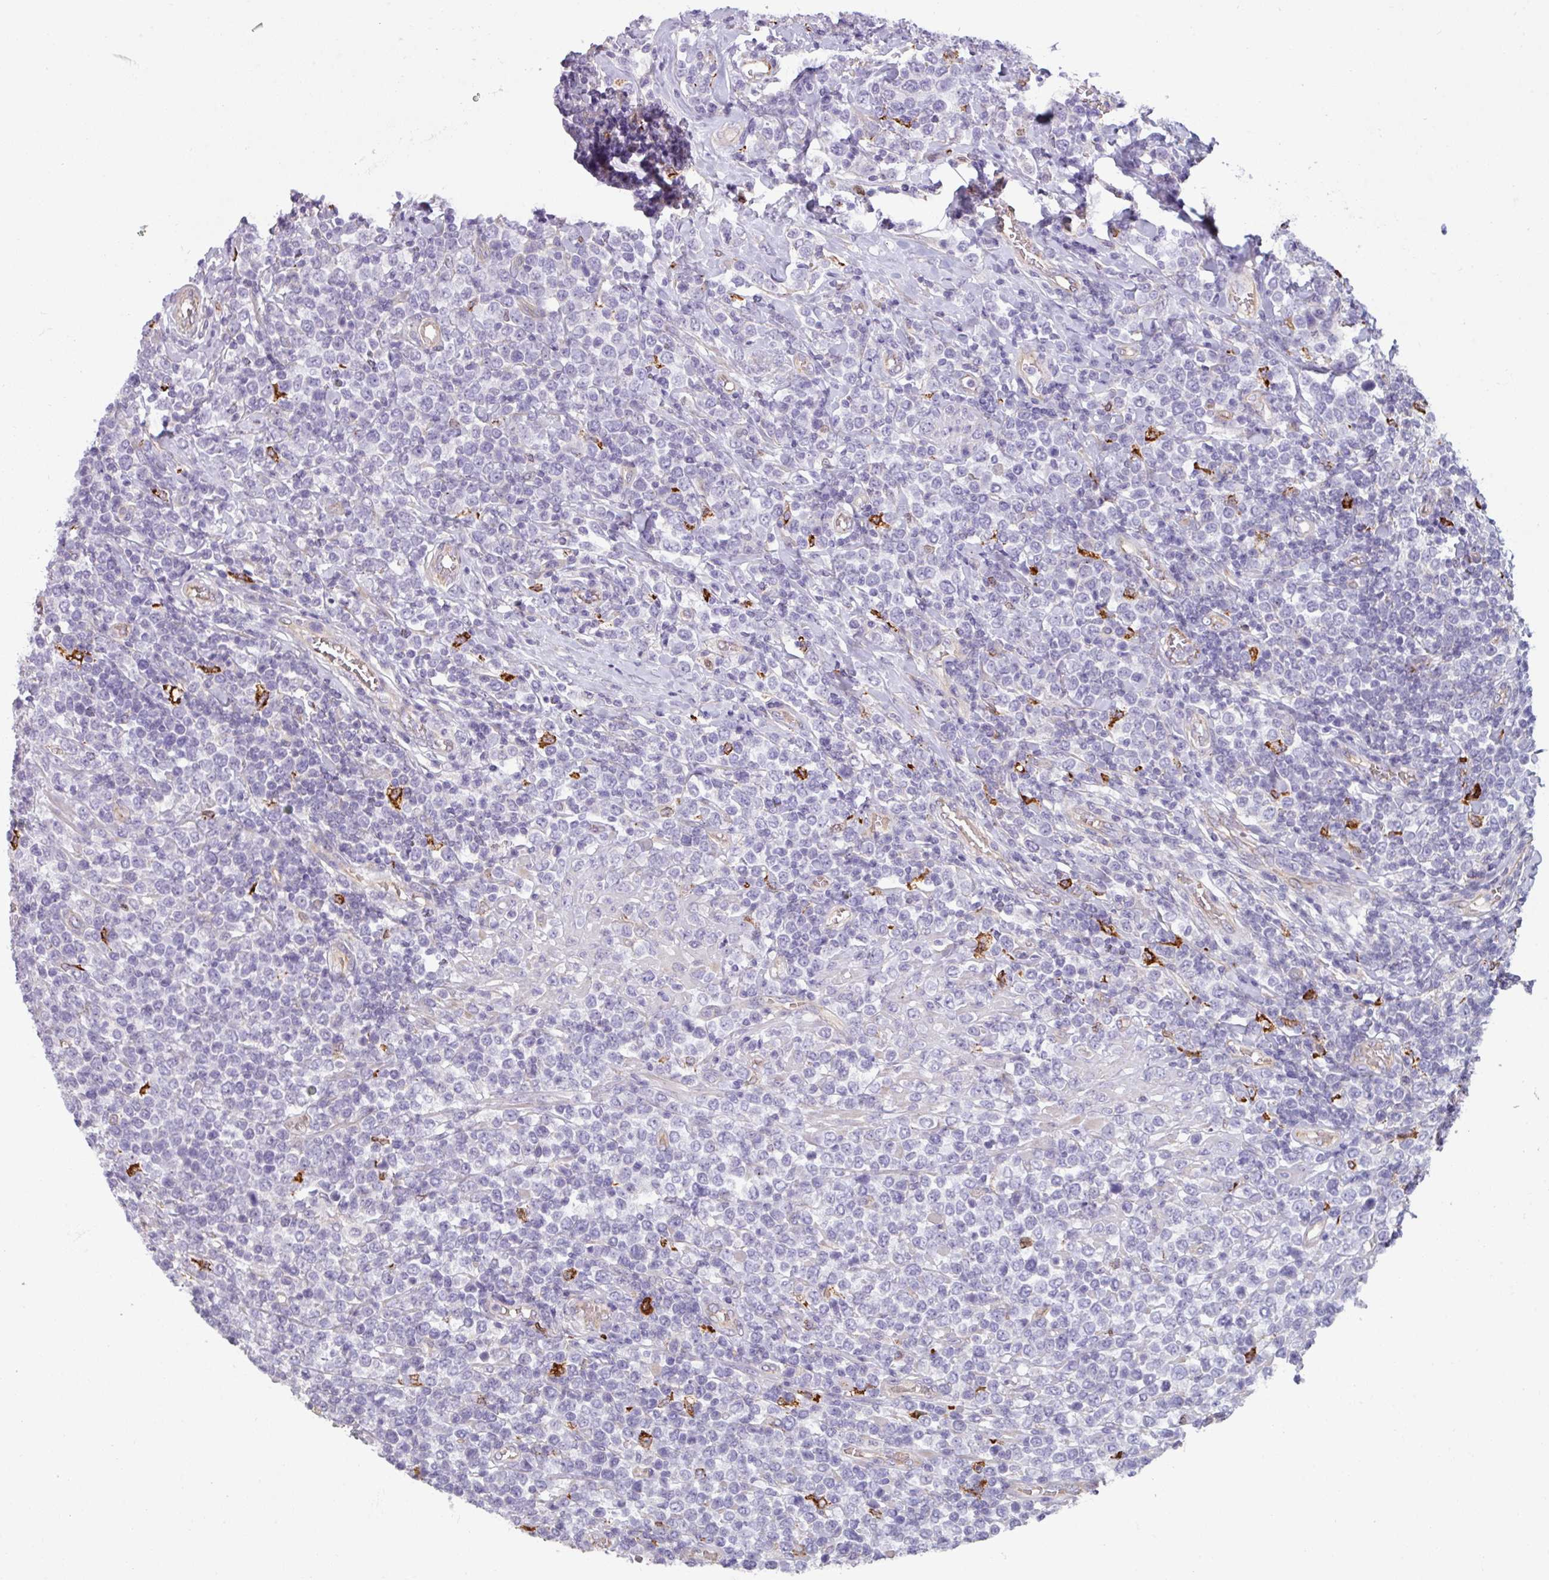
{"staining": {"intensity": "negative", "quantity": "none", "location": "none"}, "tissue": "lymphoma", "cell_type": "Tumor cells", "image_type": "cancer", "snomed": [{"axis": "morphology", "description": "Malignant lymphoma, non-Hodgkin's type, High grade"}, {"axis": "topography", "description": "Soft tissue"}], "caption": "This is an immunohistochemistry (IHC) histopathology image of human lymphoma. There is no expression in tumor cells.", "gene": "BUD23", "patient": {"sex": "female", "age": 56}}